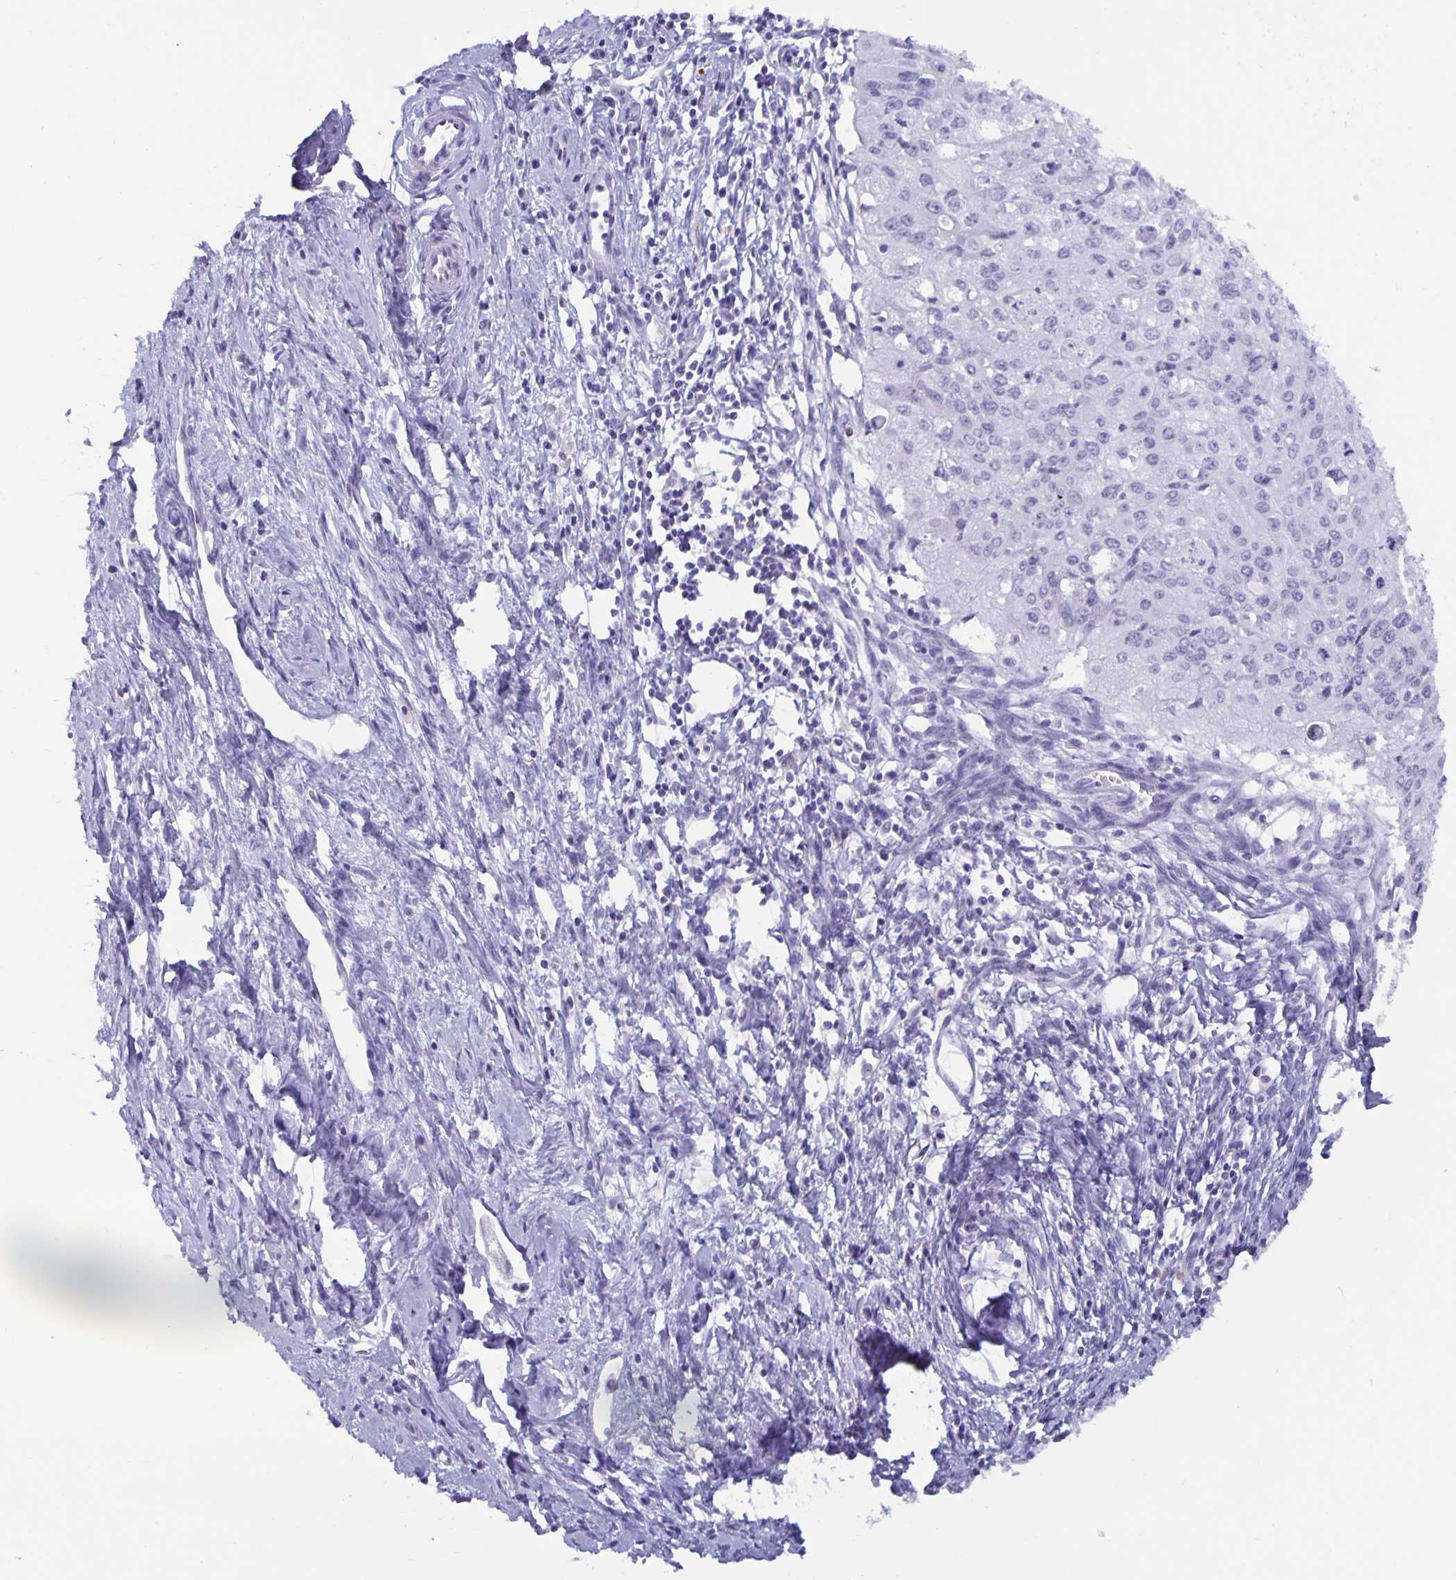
{"staining": {"intensity": "negative", "quantity": "none", "location": "none"}, "tissue": "cervical cancer", "cell_type": "Tumor cells", "image_type": "cancer", "snomed": [{"axis": "morphology", "description": "Squamous cell carcinoma, NOS"}, {"axis": "topography", "description": "Cervix"}], "caption": "There is no significant staining in tumor cells of cervical cancer. (DAB immunohistochemistry (IHC), high magnification).", "gene": "BPIFA3", "patient": {"sex": "female", "age": 50}}